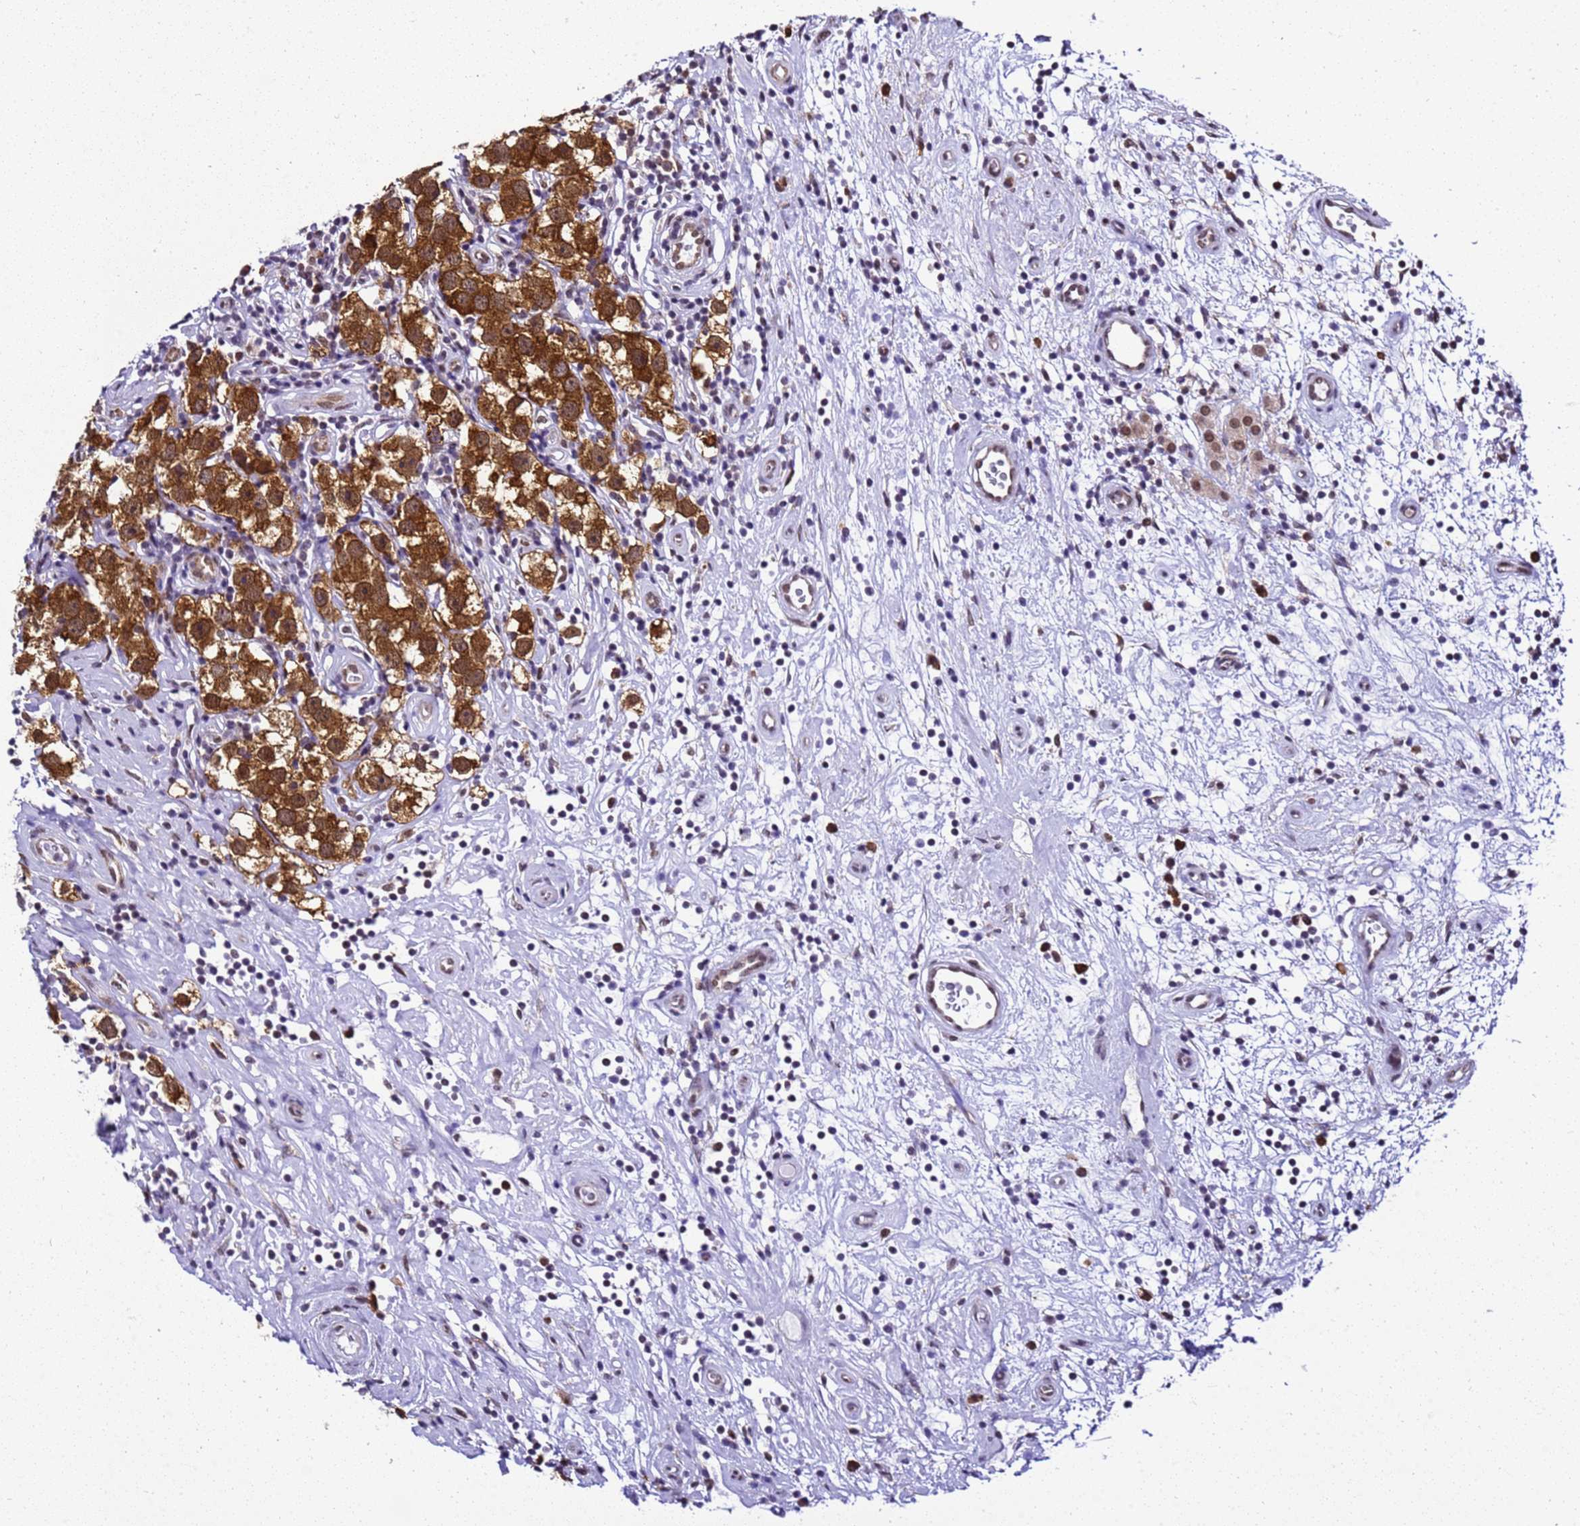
{"staining": {"intensity": "strong", "quantity": ">75%", "location": "cytoplasmic/membranous"}, "tissue": "testis cancer", "cell_type": "Tumor cells", "image_type": "cancer", "snomed": [{"axis": "morphology", "description": "Seminoma, NOS"}, {"axis": "topography", "description": "Testis"}], "caption": "A high-resolution image shows immunohistochemistry (IHC) staining of seminoma (testis), which shows strong cytoplasmic/membranous staining in approximately >75% of tumor cells.", "gene": "SMN1", "patient": {"sex": "male", "age": 49}}